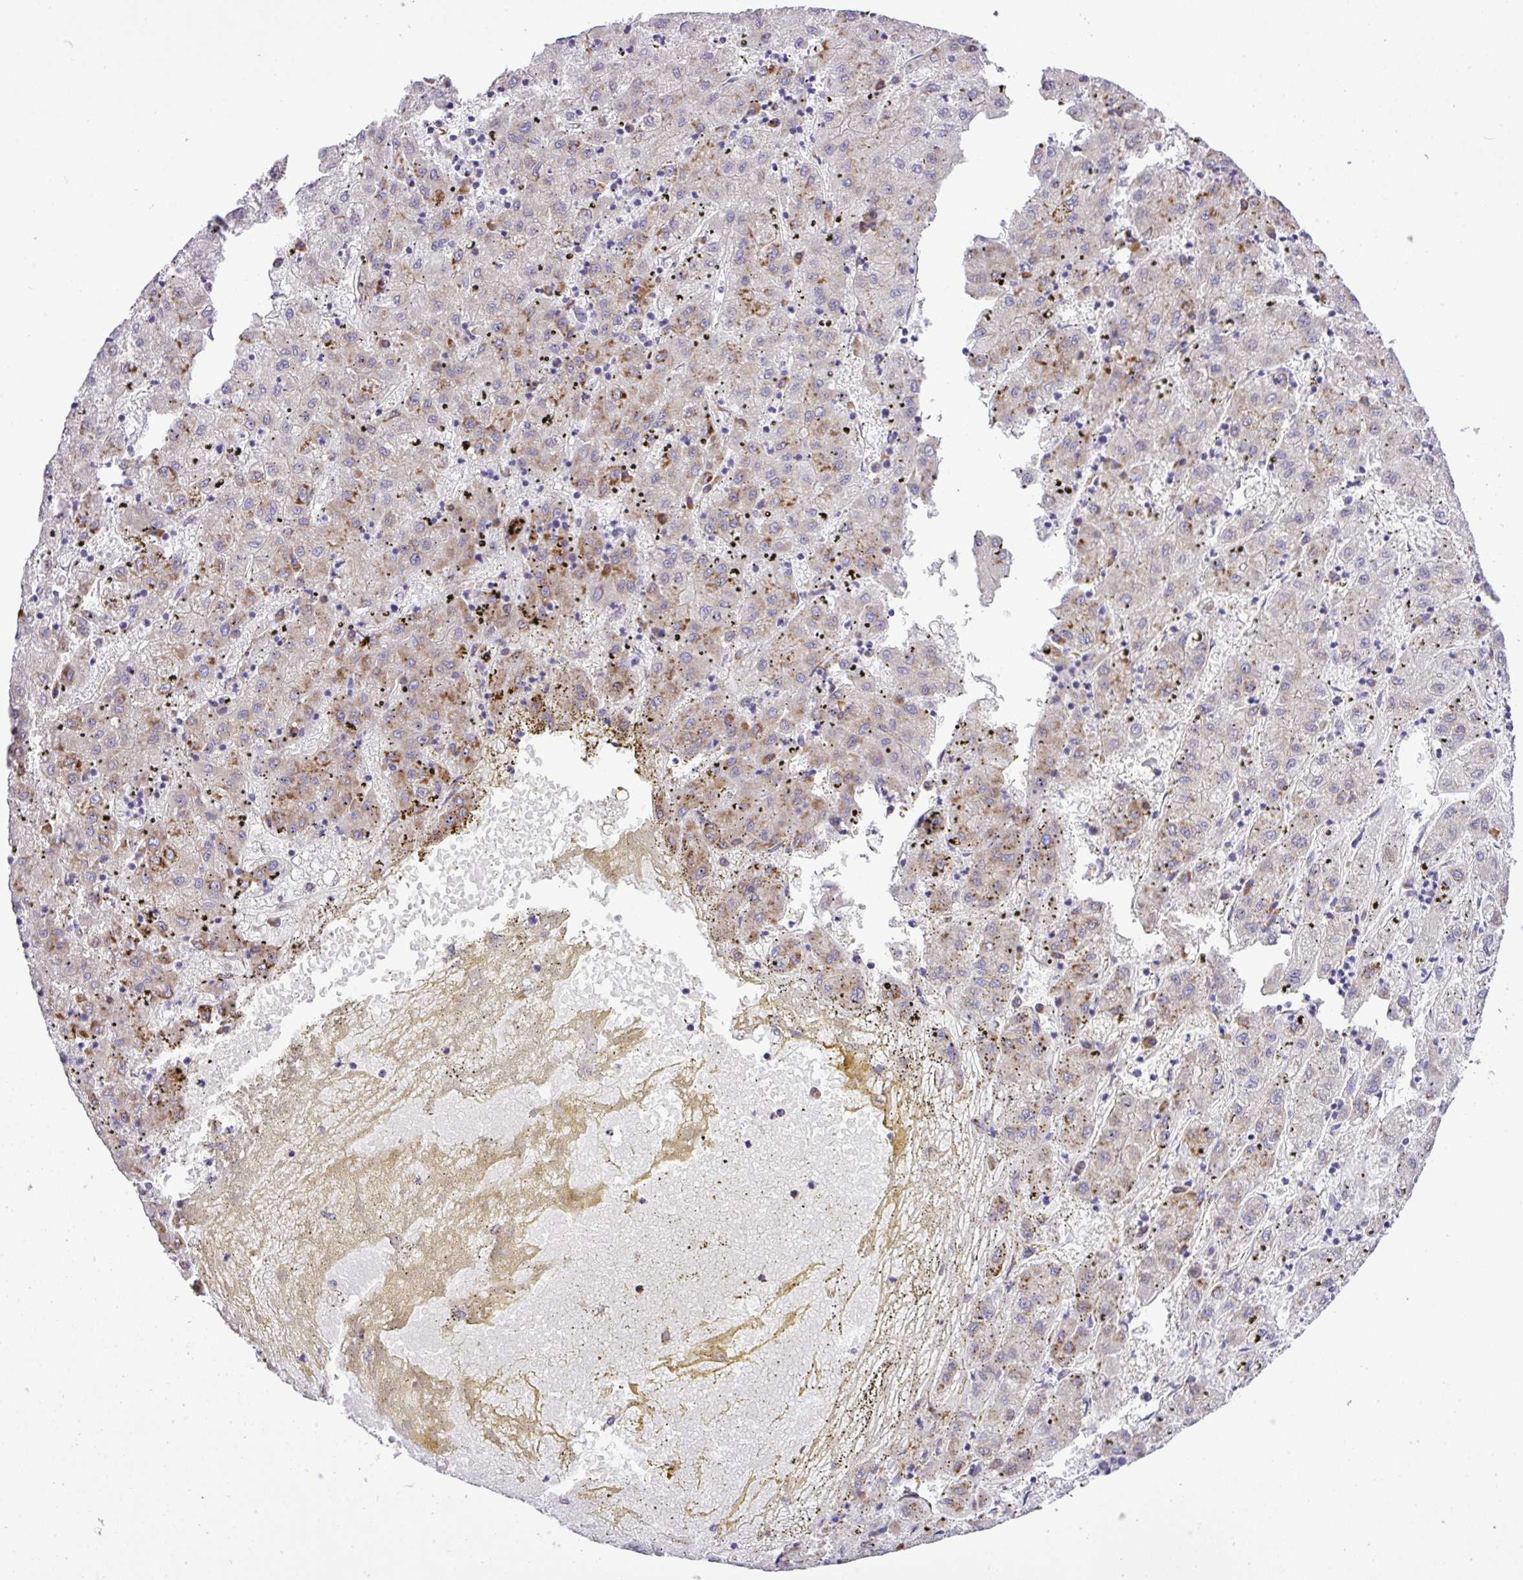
{"staining": {"intensity": "moderate", "quantity": "<25%", "location": "cytoplasmic/membranous"}, "tissue": "liver cancer", "cell_type": "Tumor cells", "image_type": "cancer", "snomed": [{"axis": "morphology", "description": "Carcinoma, Hepatocellular, NOS"}, {"axis": "topography", "description": "Liver"}], "caption": "High-power microscopy captured an IHC image of liver cancer, revealing moderate cytoplasmic/membranous expression in approximately <25% of tumor cells.", "gene": "CFAP97", "patient": {"sex": "male", "age": 72}}